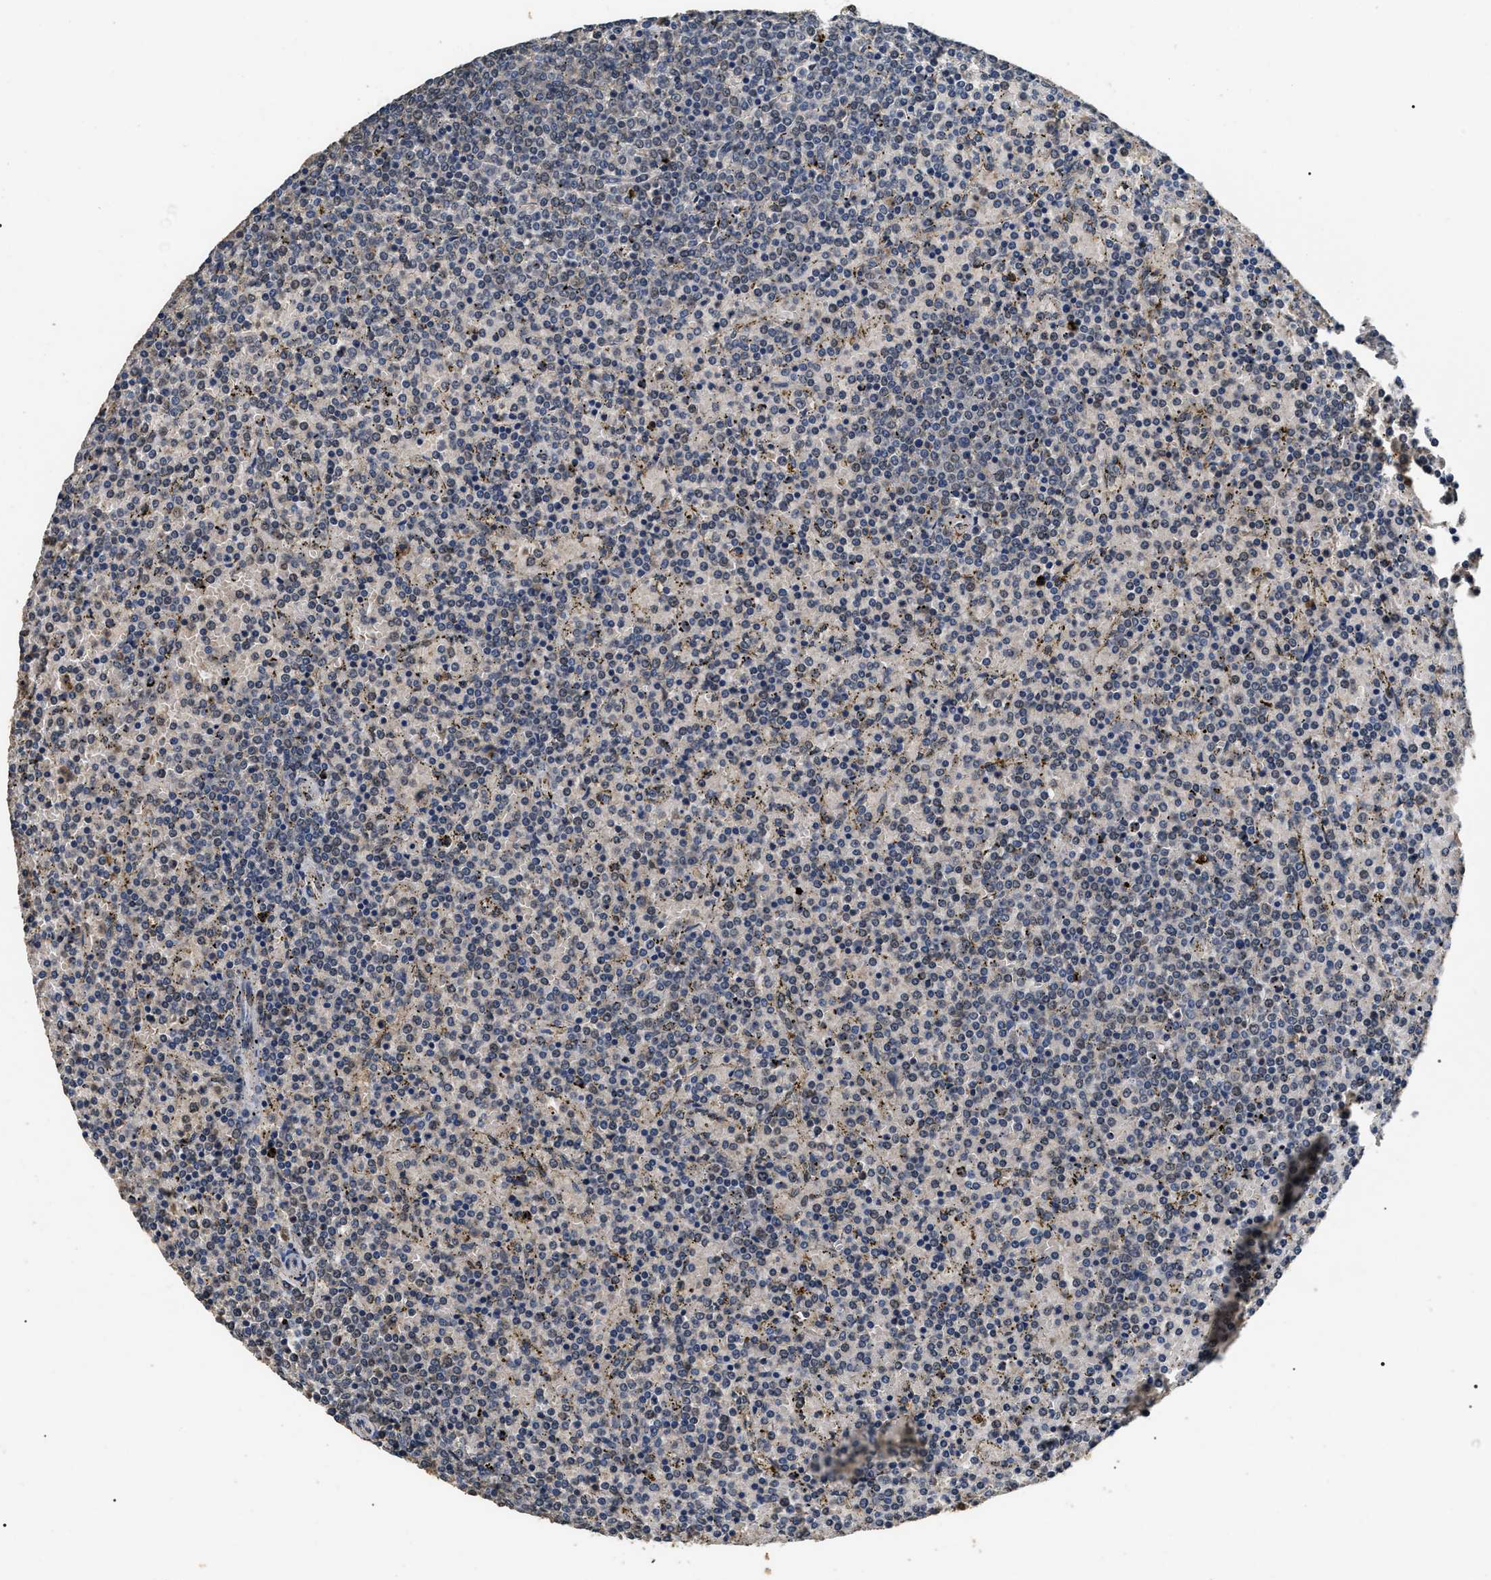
{"staining": {"intensity": "weak", "quantity": "<25%", "location": "nuclear"}, "tissue": "lymphoma", "cell_type": "Tumor cells", "image_type": "cancer", "snomed": [{"axis": "morphology", "description": "Malignant lymphoma, non-Hodgkin's type, Low grade"}, {"axis": "topography", "description": "Spleen"}], "caption": "Immunohistochemical staining of lymphoma demonstrates no significant expression in tumor cells. The staining is performed using DAB (3,3'-diaminobenzidine) brown chromogen with nuclei counter-stained in using hematoxylin.", "gene": "PSMD8", "patient": {"sex": "female", "age": 77}}